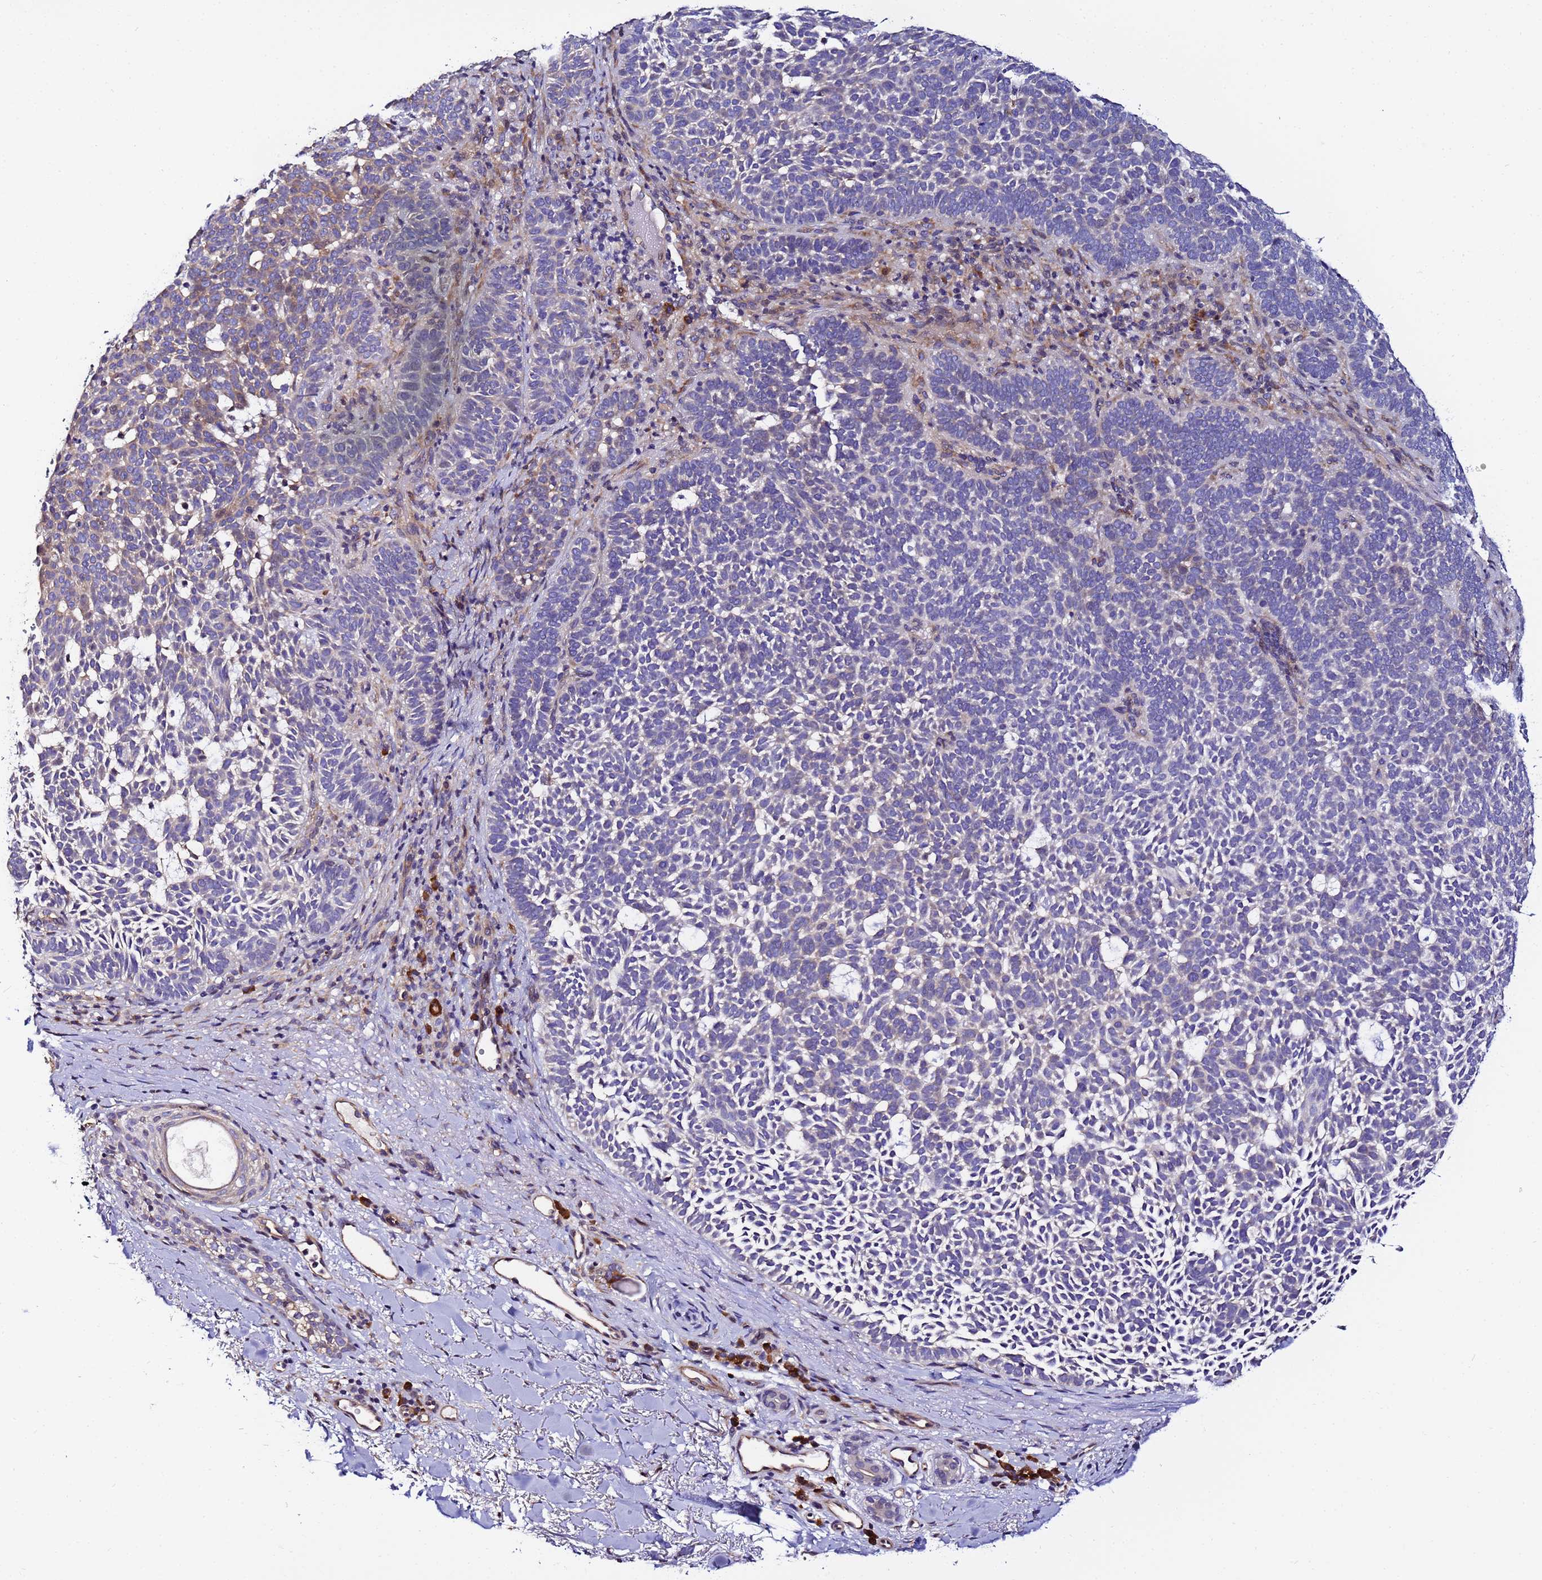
{"staining": {"intensity": "negative", "quantity": "none", "location": "none"}, "tissue": "skin cancer", "cell_type": "Tumor cells", "image_type": "cancer", "snomed": [{"axis": "morphology", "description": "Basal cell carcinoma"}, {"axis": "topography", "description": "Skin"}], "caption": "Skin cancer was stained to show a protein in brown. There is no significant expression in tumor cells.", "gene": "JRKL", "patient": {"sex": "female", "age": 77}}